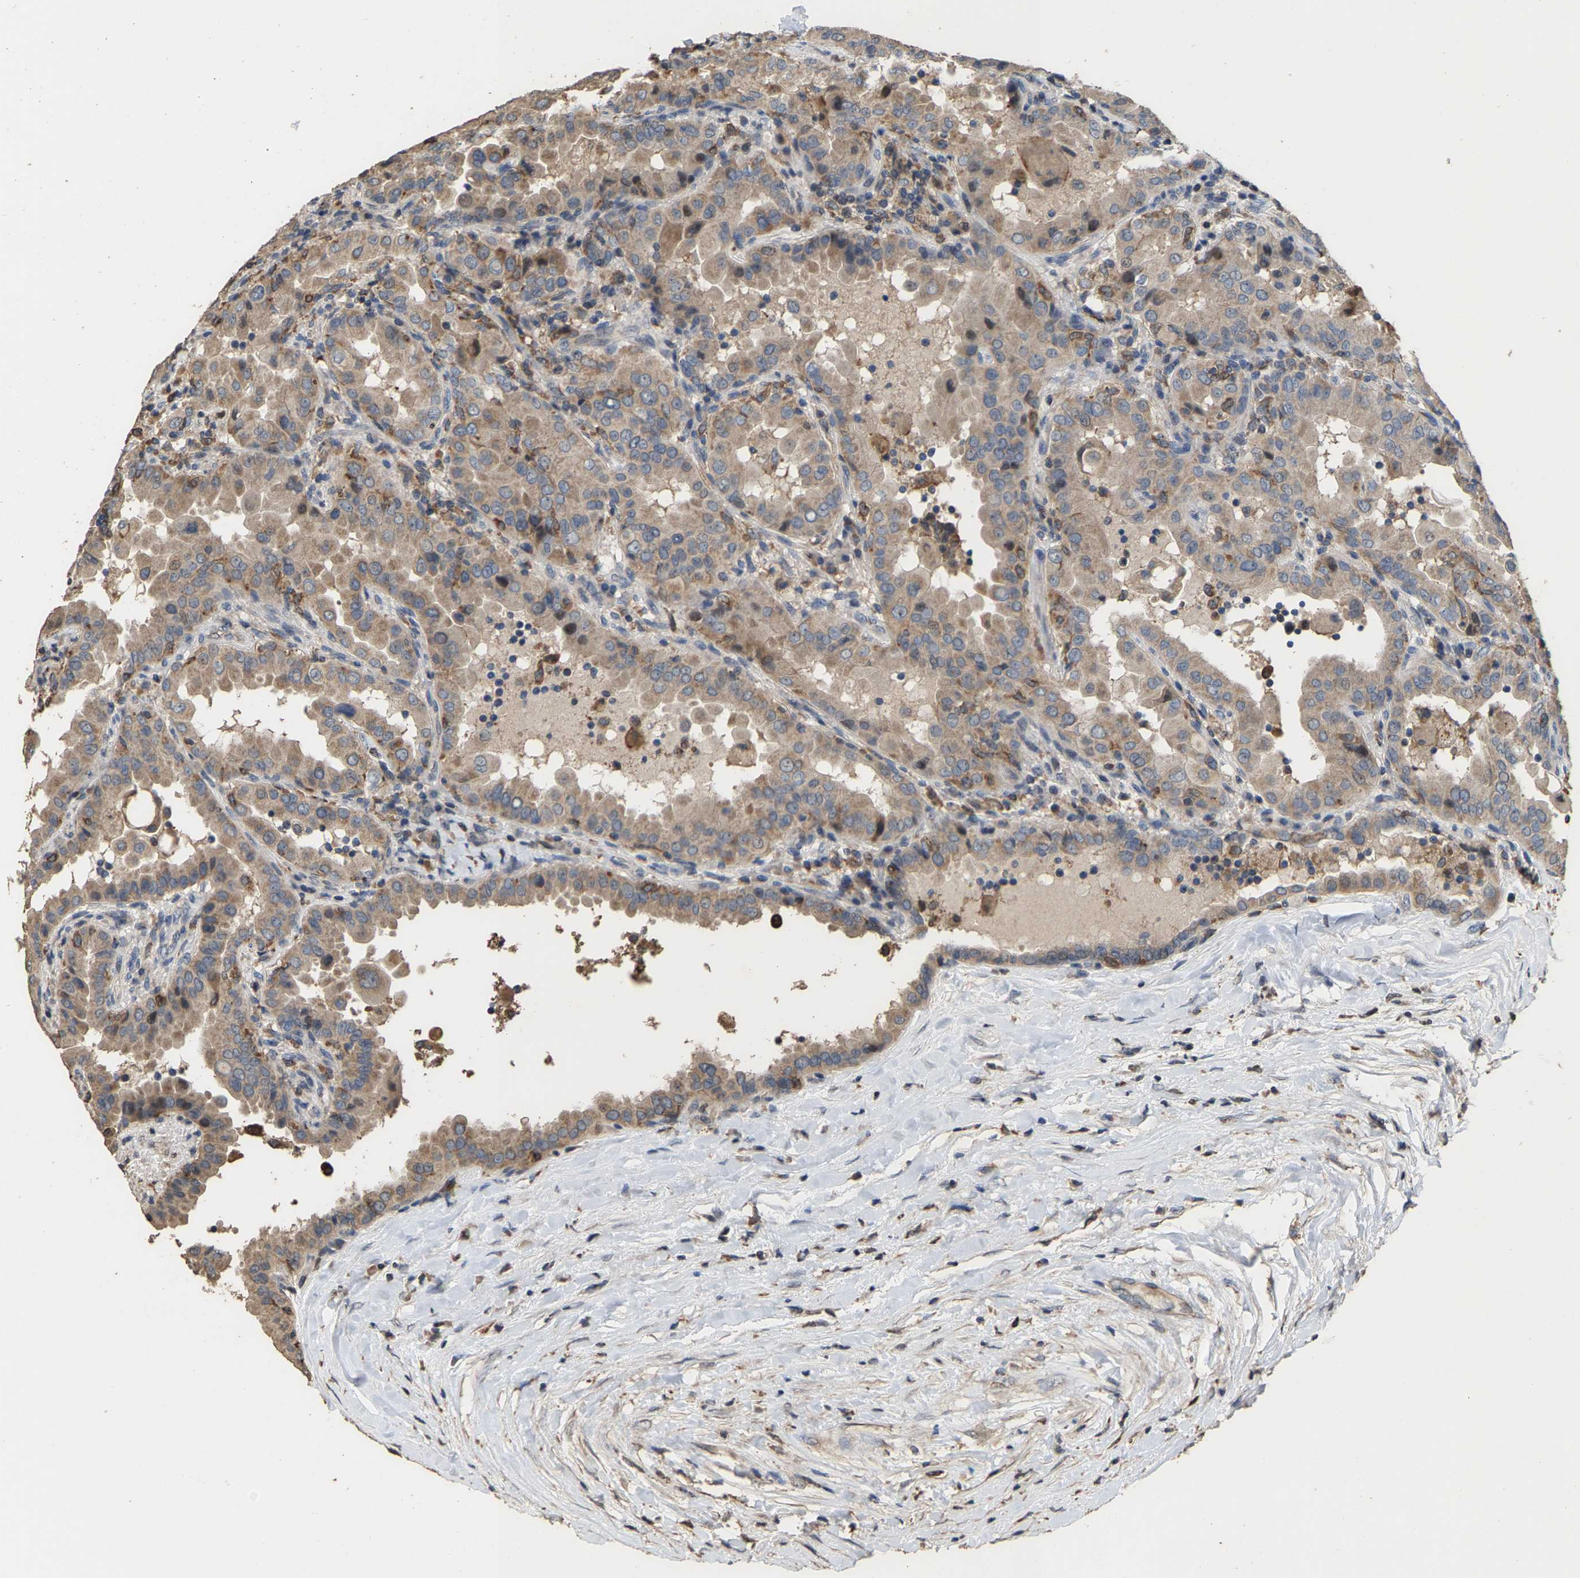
{"staining": {"intensity": "weak", "quantity": ">75%", "location": "cytoplasmic/membranous"}, "tissue": "thyroid cancer", "cell_type": "Tumor cells", "image_type": "cancer", "snomed": [{"axis": "morphology", "description": "Papillary adenocarcinoma, NOS"}, {"axis": "topography", "description": "Thyroid gland"}], "caption": "Immunohistochemistry (IHC) photomicrograph of thyroid papillary adenocarcinoma stained for a protein (brown), which displays low levels of weak cytoplasmic/membranous expression in approximately >75% of tumor cells.", "gene": "TDRKH", "patient": {"sex": "male", "age": 33}}